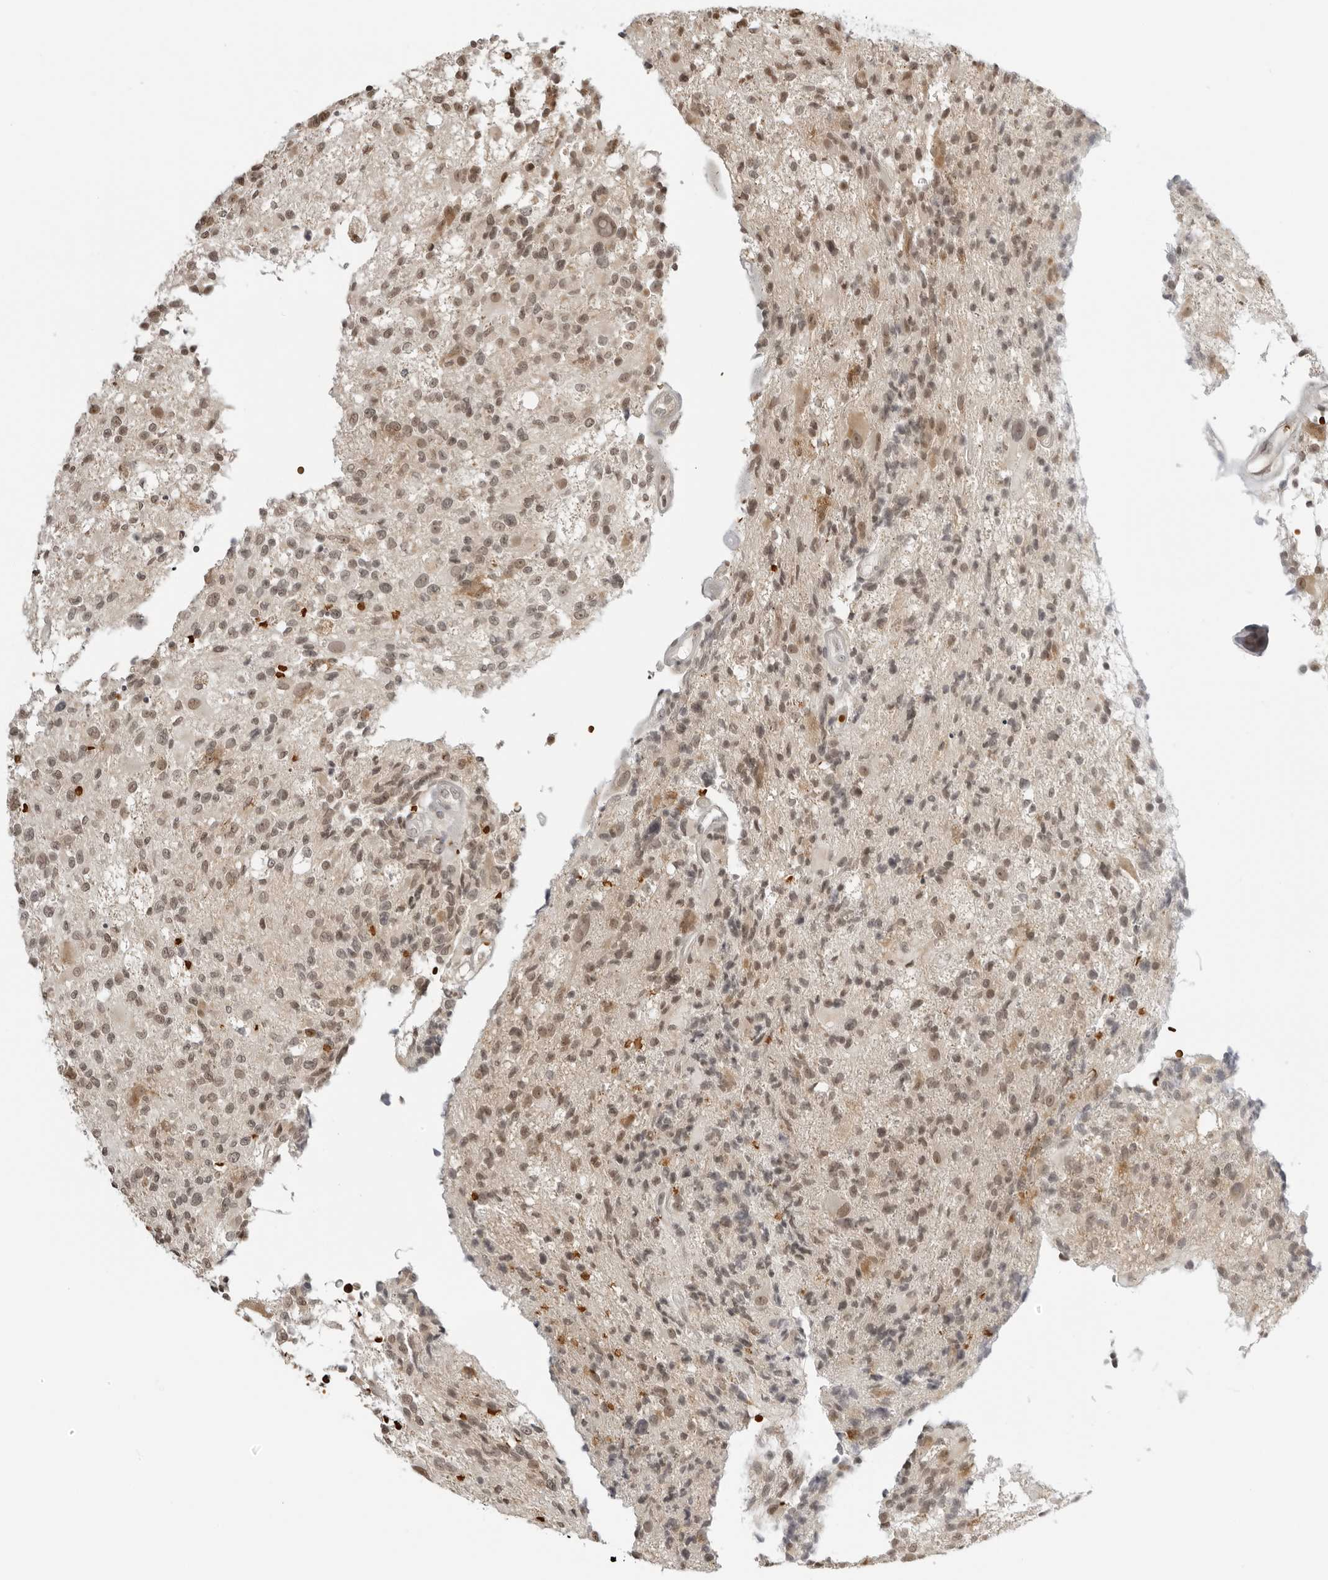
{"staining": {"intensity": "moderate", "quantity": ">75%", "location": "nuclear"}, "tissue": "glioma", "cell_type": "Tumor cells", "image_type": "cancer", "snomed": [{"axis": "morphology", "description": "Glioma, malignant, High grade"}, {"axis": "morphology", "description": "Glioblastoma, NOS"}, {"axis": "topography", "description": "Brain"}], "caption": "Moderate nuclear protein positivity is seen in approximately >75% of tumor cells in glioma. Immunohistochemistry (ihc) stains the protein in brown and the nuclei are stained blue.", "gene": "SUGCT", "patient": {"sex": "male", "age": 60}}